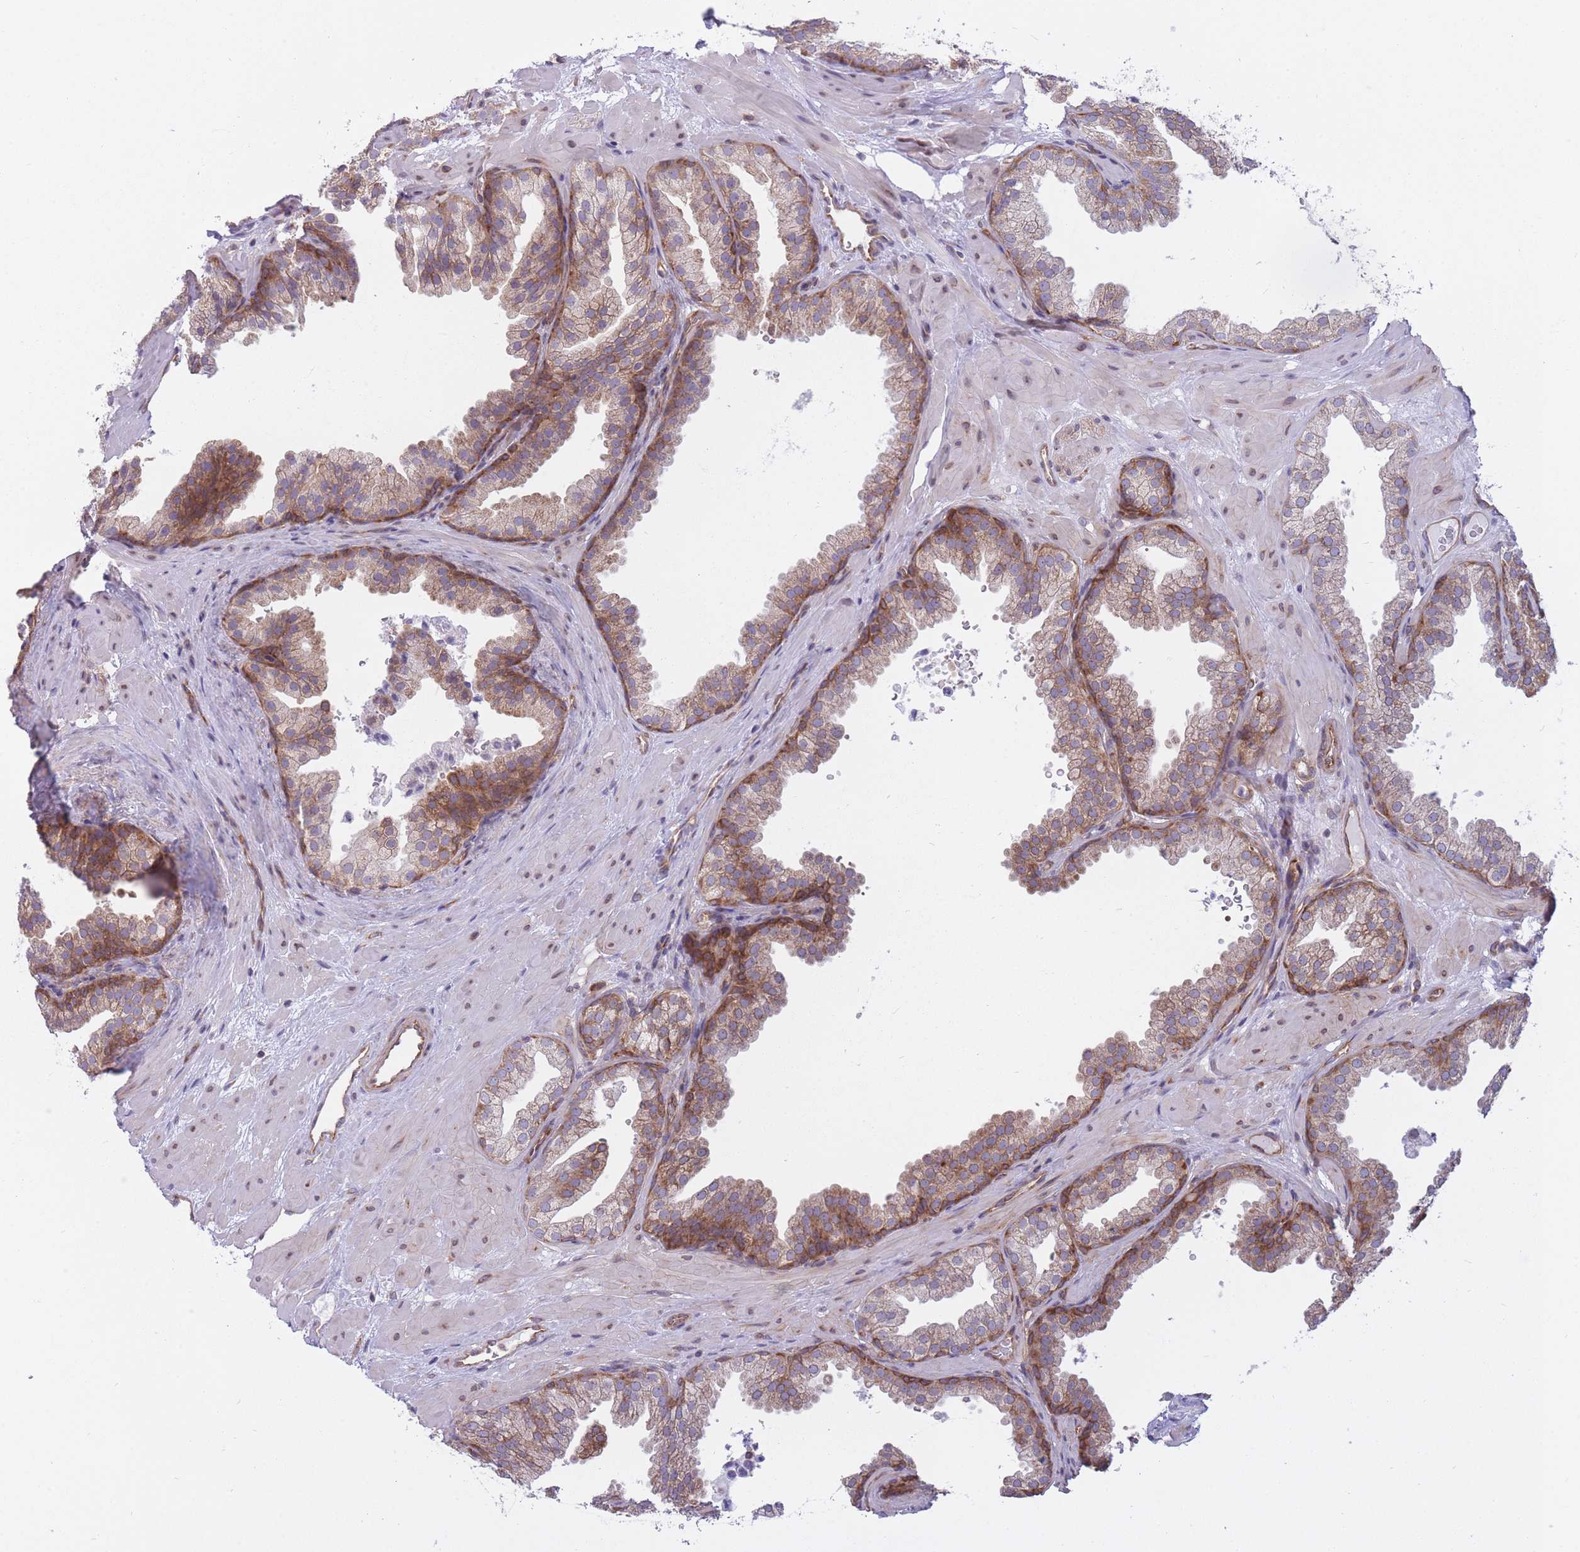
{"staining": {"intensity": "moderate", "quantity": ">75%", "location": "cytoplasmic/membranous"}, "tissue": "prostate", "cell_type": "Glandular cells", "image_type": "normal", "snomed": [{"axis": "morphology", "description": "Normal tissue, NOS"}, {"axis": "topography", "description": "Prostate"}], "caption": "Protein expression analysis of benign prostate displays moderate cytoplasmic/membranous expression in approximately >75% of glandular cells. Using DAB (brown) and hematoxylin (blue) stains, captured at high magnification using brightfield microscopy.", "gene": "CCDC124", "patient": {"sex": "male", "age": 37}}